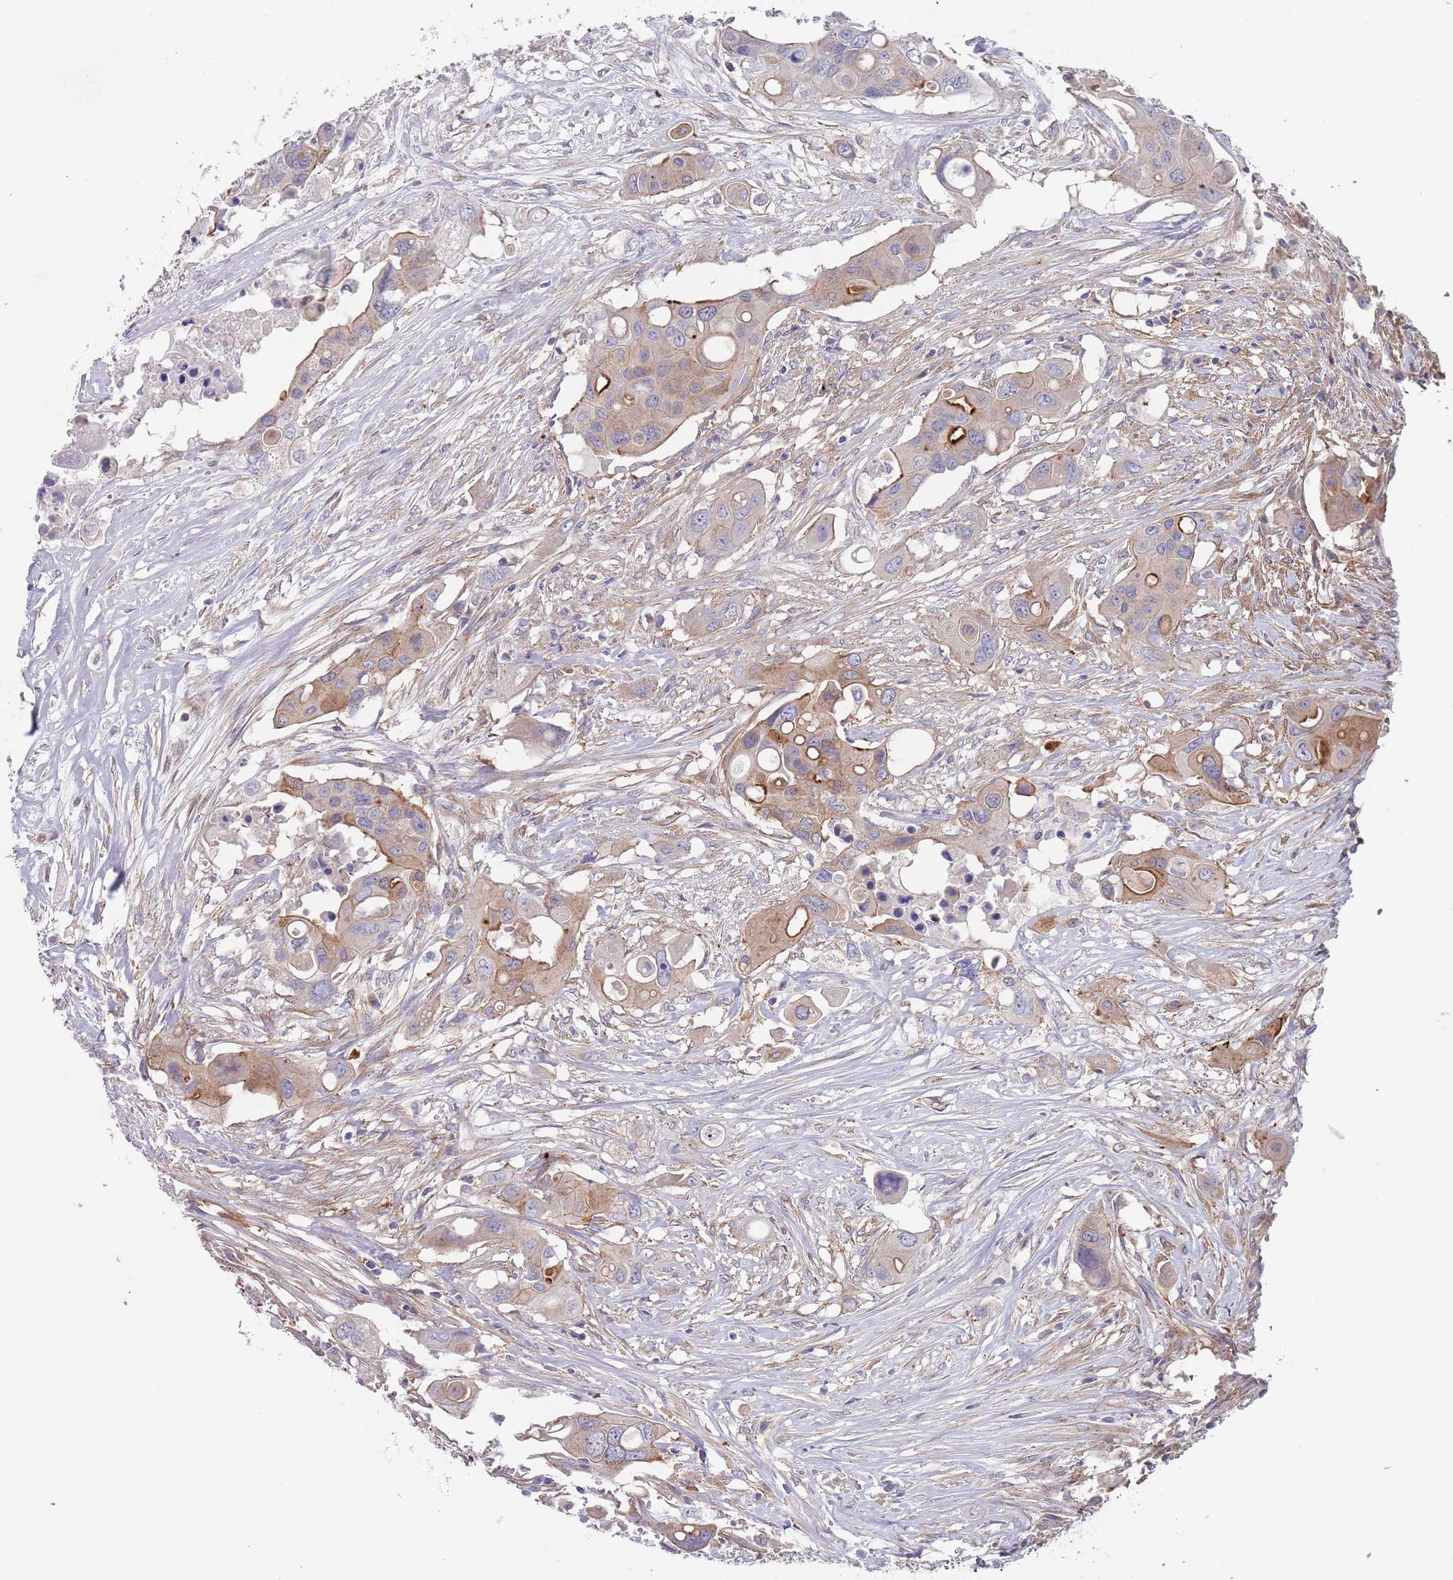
{"staining": {"intensity": "strong", "quantity": "<25%", "location": "cytoplasmic/membranous"}, "tissue": "colorectal cancer", "cell_type": "Tumor cells", "image_type": "cancer", "snomed": [{"axis": "morphology", "description": "Adenocarcinoma, NOS"}, {"axis": "topography", "description": "Colon"}], "caption": "Protein expression analysis of colorectal cancer demonstrates strong cytoplasmic/membranous staining in approximately <25% of tumor cells.", "gene": "APPL2", "patient": {"sex": "male", "age": 77}}